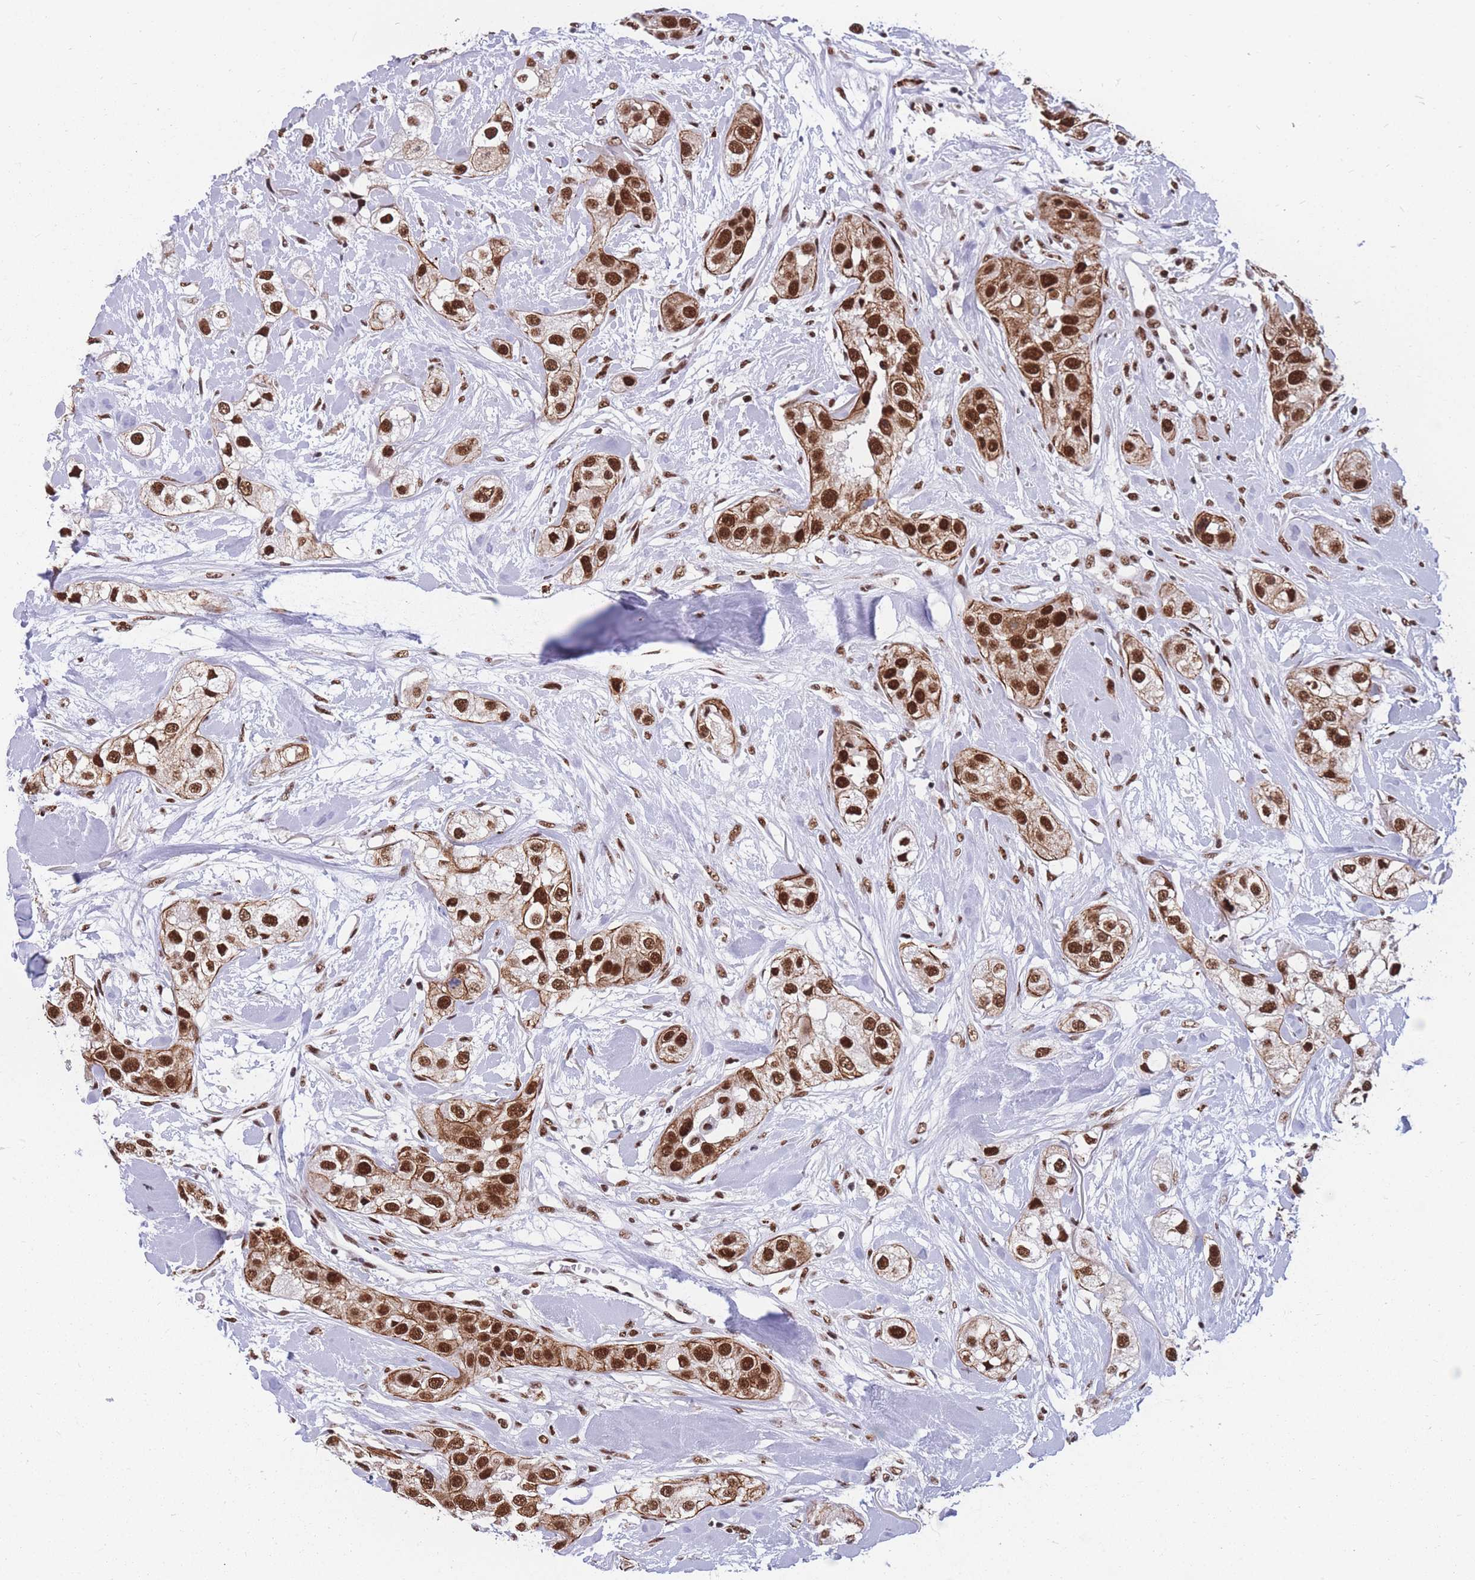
{"staining": {"intensity": "strong", "quantity": ">75%", "location": "cytoplasmic/membranous,nuclear"}, "tissue": "head and neck cancer", "cell_type": "Tumor cells", "image_type": "cancer", "snomed": [{"axis": "morphology", "description": "Normal tissue, NOS"}, {"axis": "morphology", "description": "Squamous cell carcinoma, NOS"}, {"axis": "topography", "description": "Skeletal muscle"}, {"axis": "topography", "description": "Head-Neck"}], "caption": "DAB immunohistochemical staining of head and neck cancer reveals strong cytoplasmic/membranous and nuclear protein positivity in approximately >75% of tumor cells.", "gene": "PRPF19", "patient": {"sex": "male", "age": 51}}